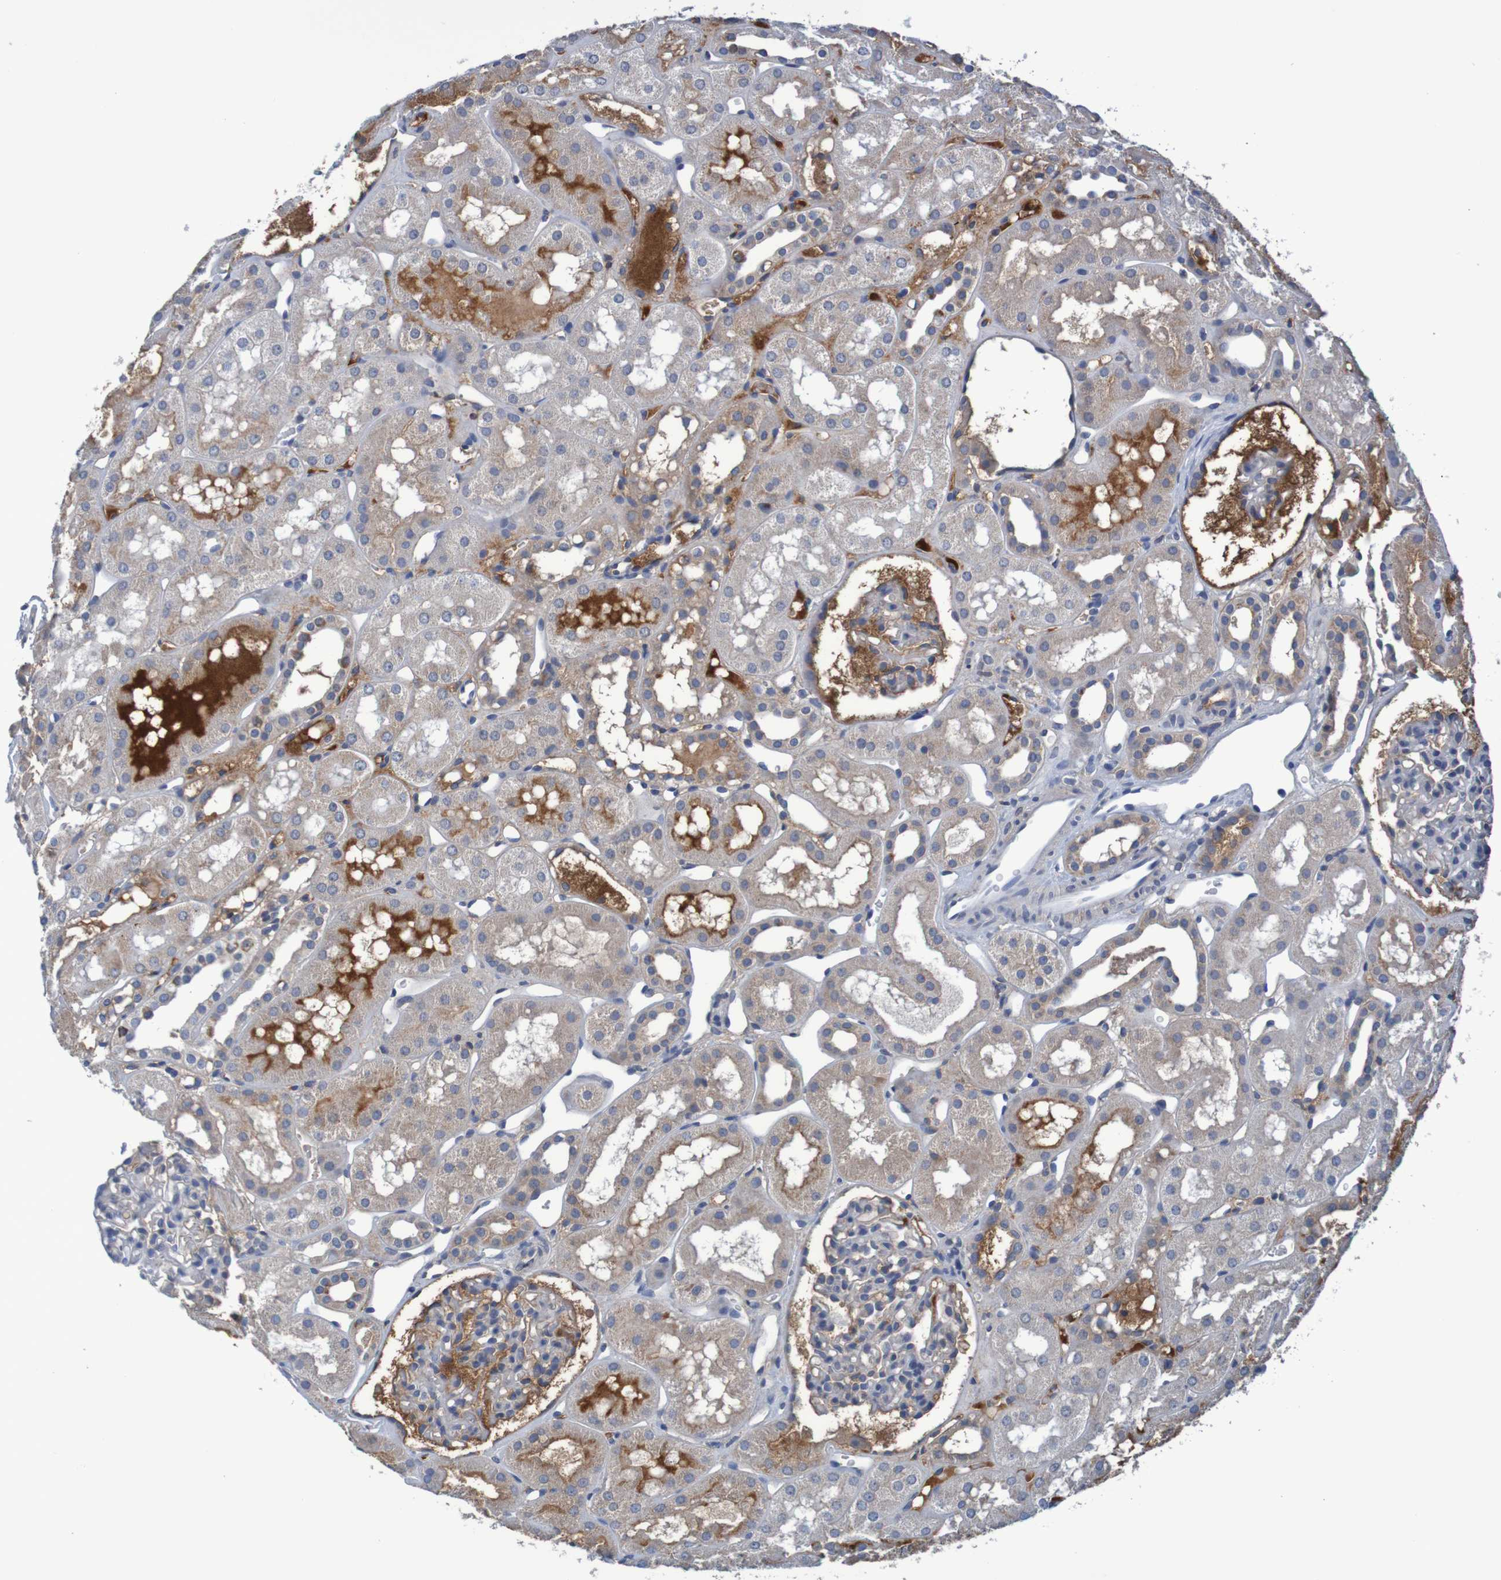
{"staining": {"intensity": "moderate", "quantity": ">75%", "location": "cytoplasmic/membranous"}, "tissue": "kidney", "cell_type": "Cells in glomeruli", "image_type": "normal", "snomed": [{"axis": "morphology", "description": "Normal tissue, NOS"}, {"axis": "topography", "description": "Kidney"}, {"axis": "topography", "description": "Urinary bladder"}], "caption": "Moderate cytoplasmic/membranous protein expression is seen in approximately >75% of cells in glomeruli in kidney.", "gene": "LTA", "patient": {"sex": "male", "age": 16}}